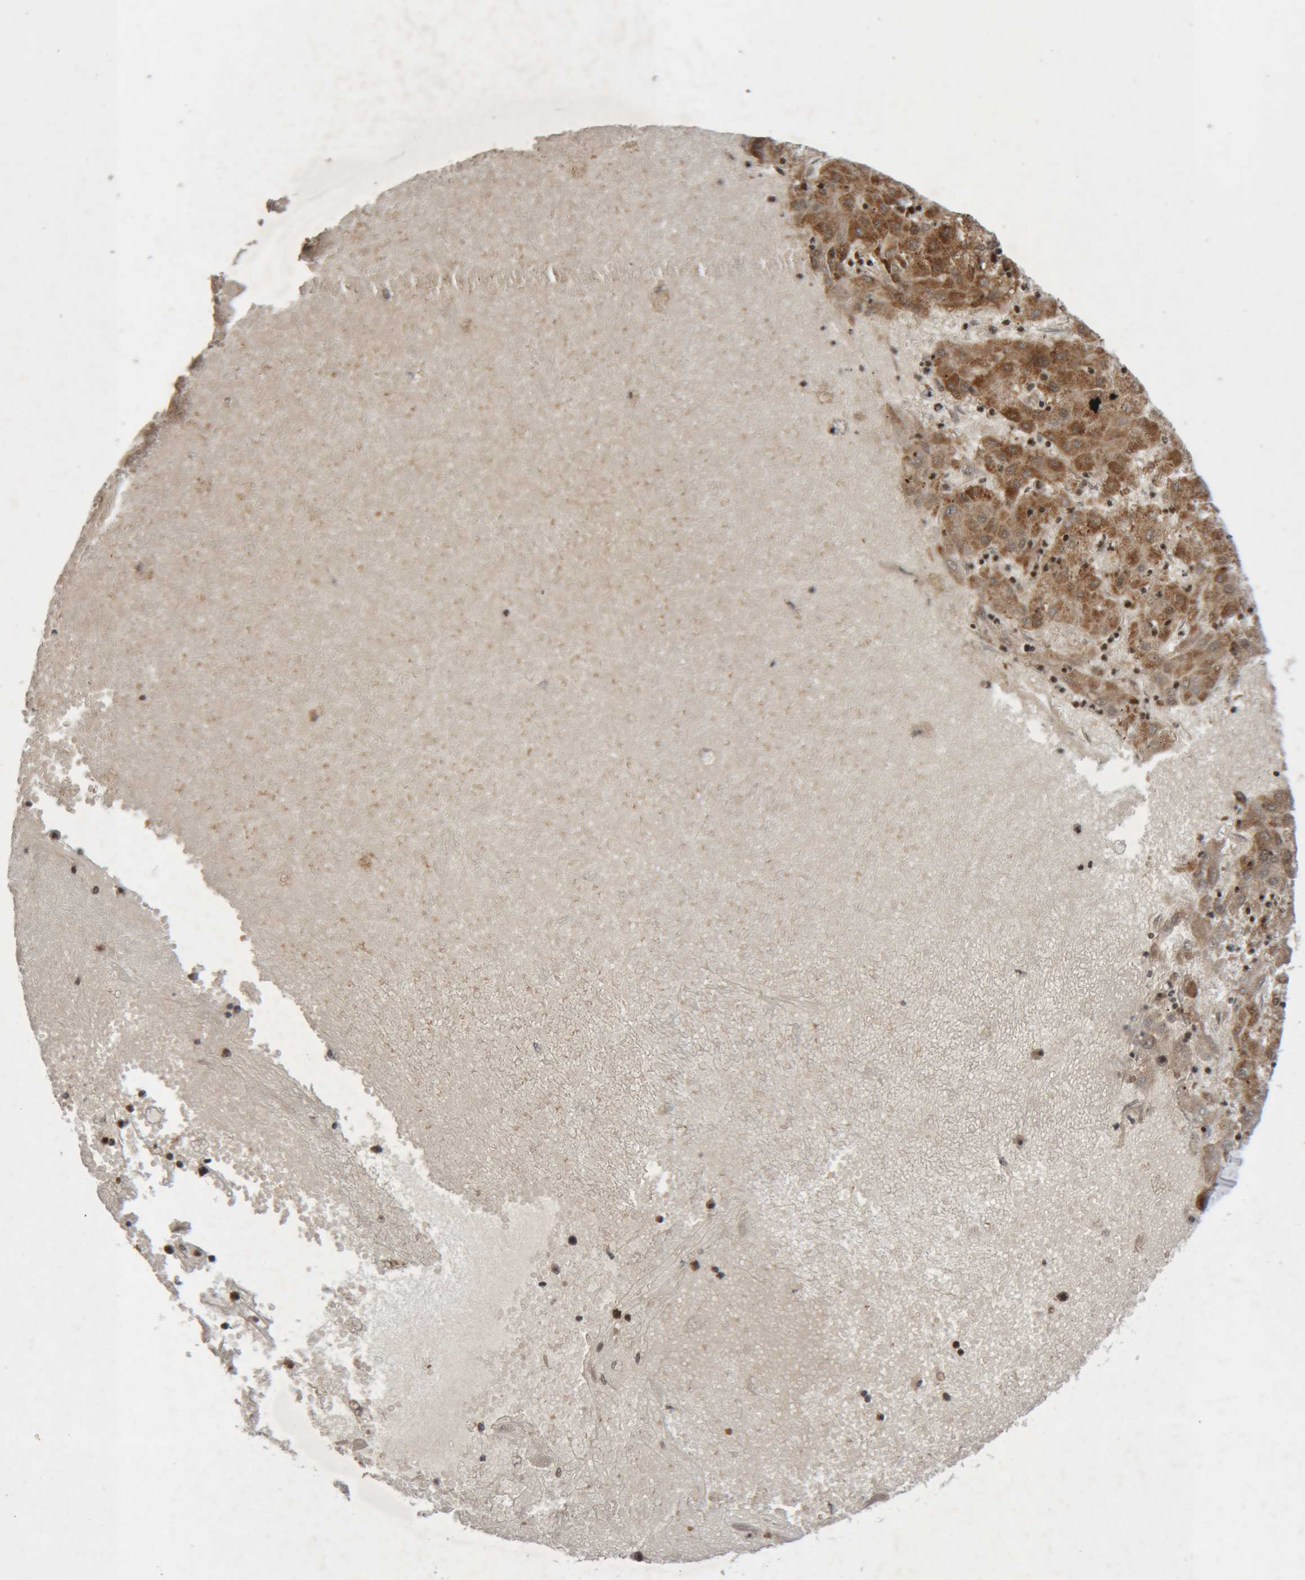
{"staining": {"intensity": "moderate", "quantity": ">75%", "location": "cytoplasmic/membranous"}, "tissue": "liver cancer", "cell_type": "Tumor cells", "image_type": "cancer", "snomed": [{"axis": "morphology", "description": "Carcinoma, Hepatocellular, NOS"}, {"axis": "topography", "description": "Liver"}], "caption": "Immunohistochemistry (DAB) staining of hepatocellular carcinoma (liver) reveals moderate cytoplasmic/membranous protein staining in about >75% of tumor cells.", "gene": "KIF21B", "patient": {"sex": "male", "age": 72}}